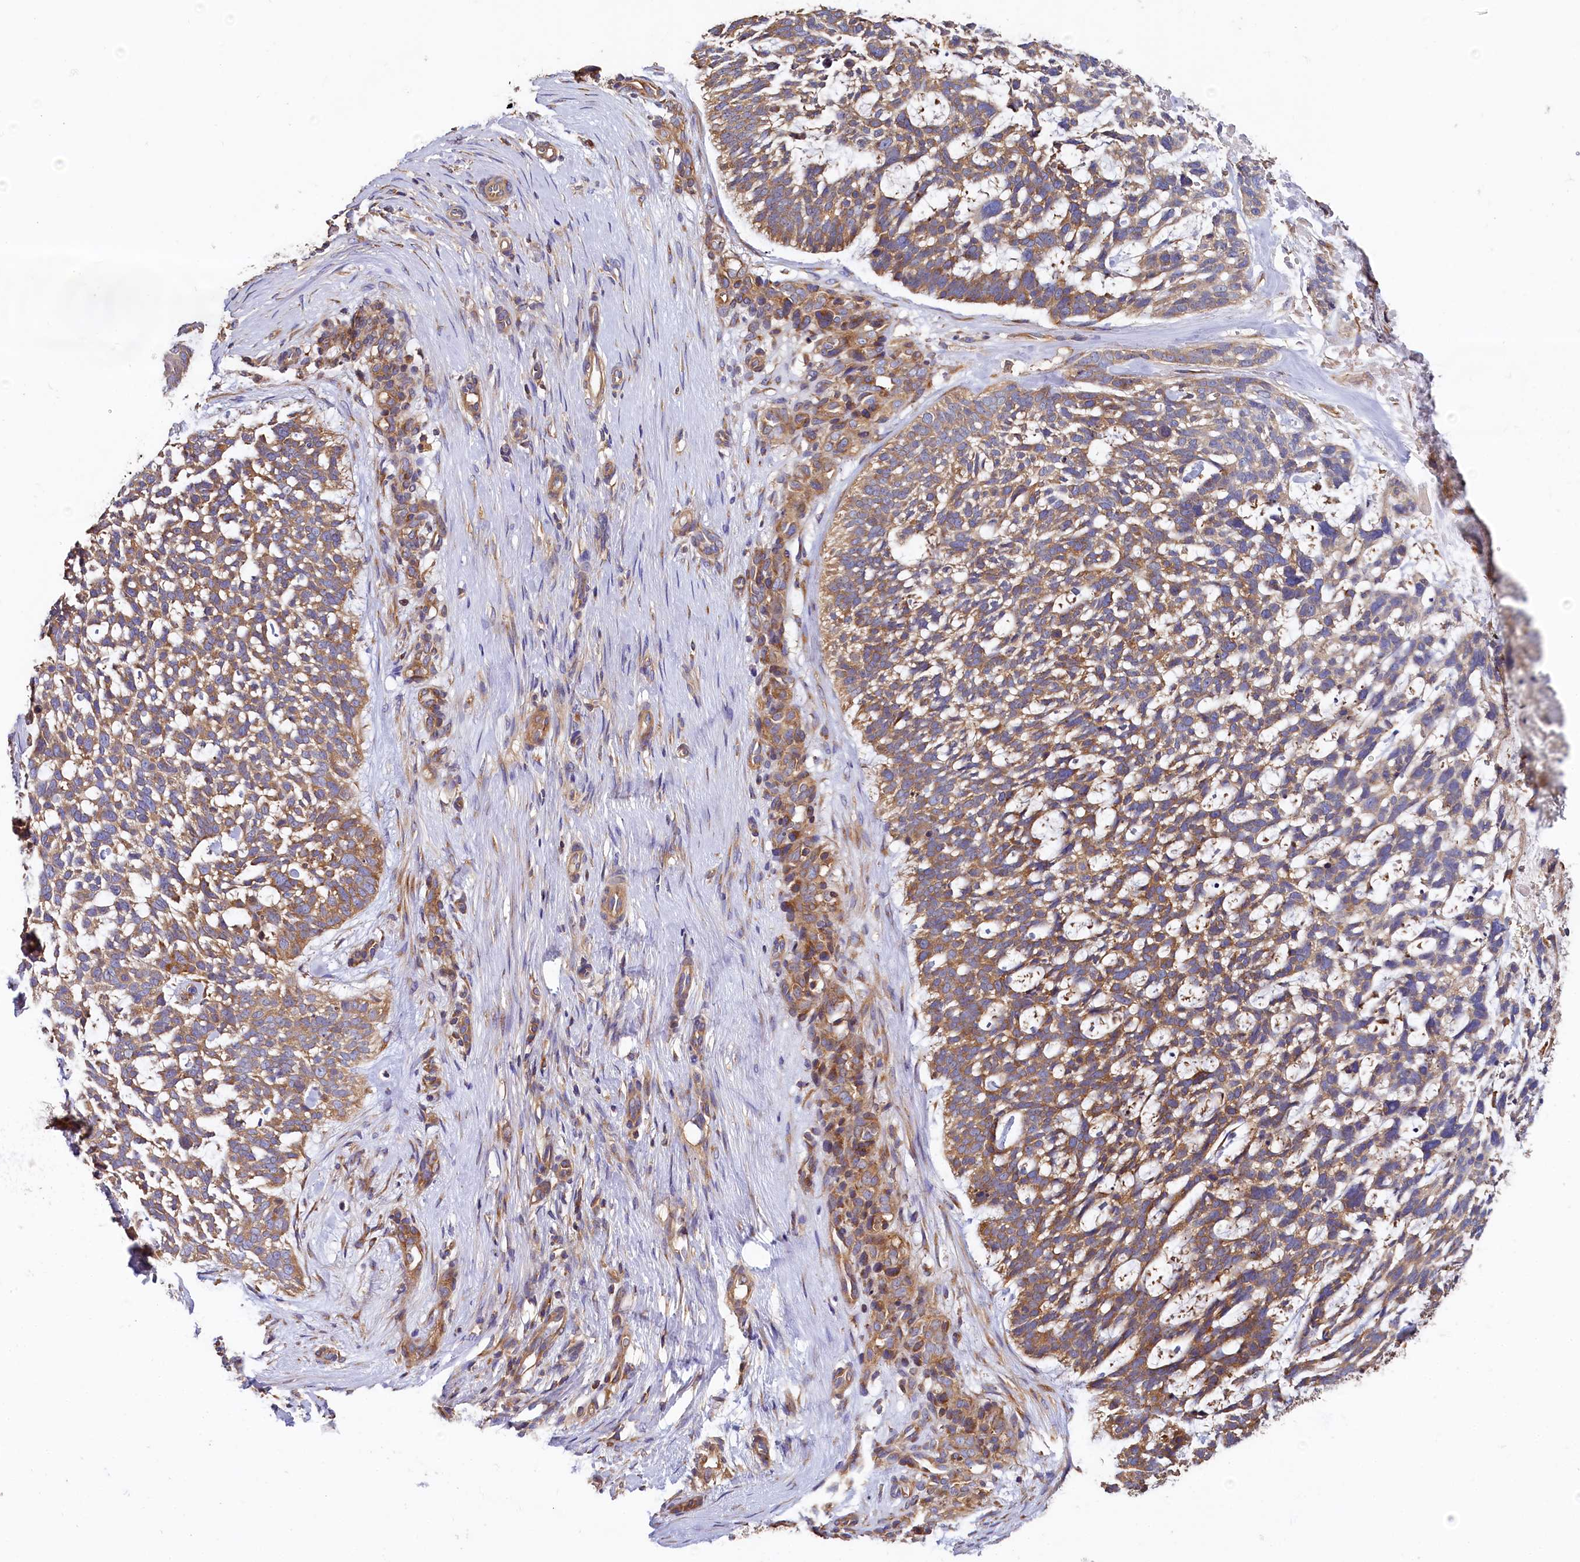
{"staining": {"intensity": "moderate", "quantity": ">75%", "location": "cytoplasmic/membranous"}, "tissue": "skin cancer", "cell_type": "Tumor cells", "image_type": "cancer", "snomed": [{"axis": "morphology", "description": "Basal cell carcinoma"}, {"axis": "topography", "description": "Skin"}], "caption": "Immunohistochemical staining of human skin basal cell carcinoma exhibits medium levels of moderate cytoplasmic/membranous positivity in approximately >75% of tumor cells.", "gene": "PPIP5K1", "patient": {"sex": "male", "age": 88}}